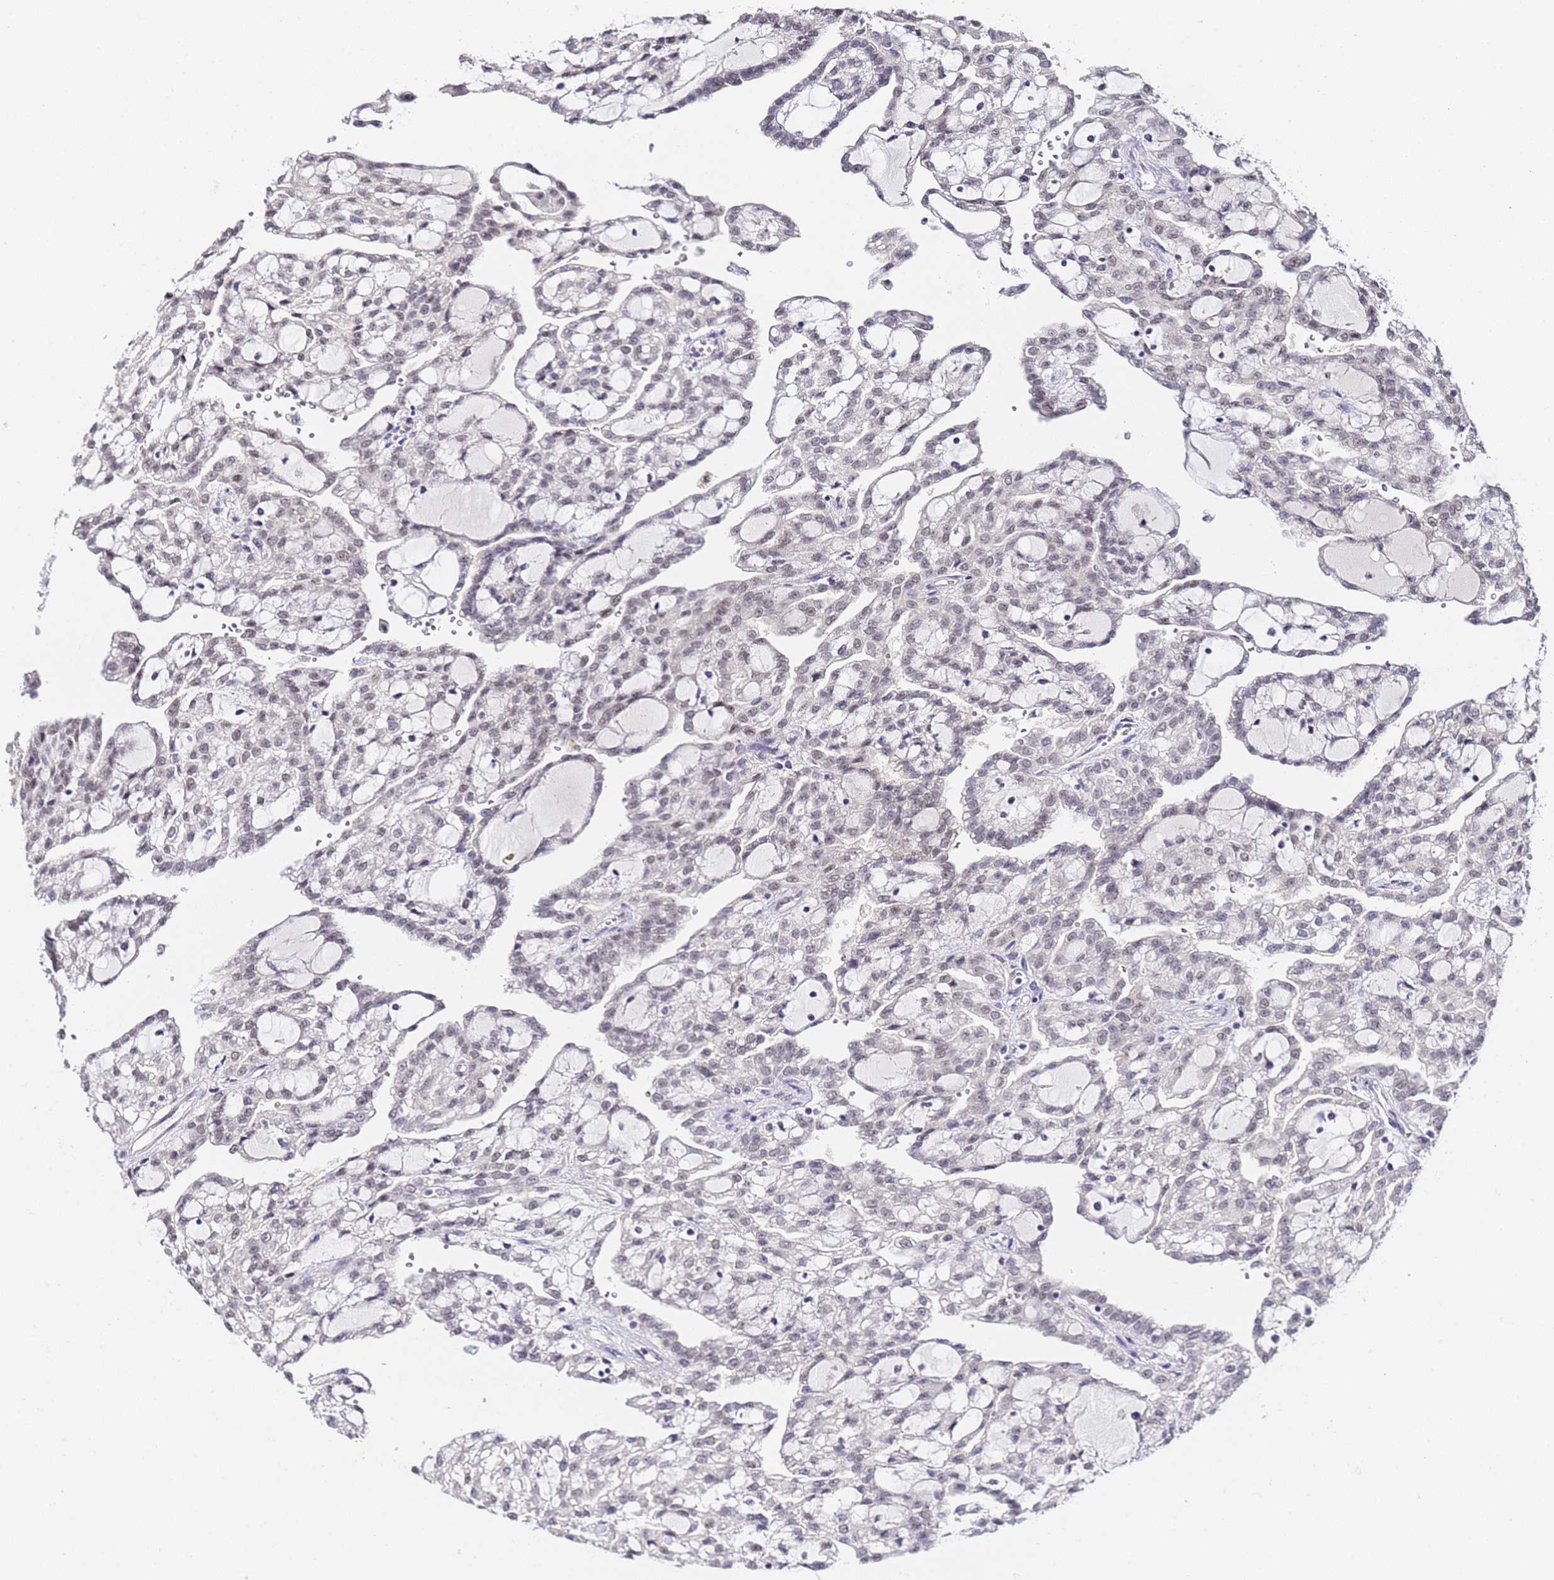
{"staining": {"intensity": "negative", "quantity": "none", "location": "none"}, "tissue": "renal cancer", "cell_type": "Tumor cells", "image_type": "cancer", "snomed": [{"axis": "morphology", "description": "Adenocarcinoma, NOS"}, {"axis": "topography", "description": "Kidney"}], "caption": "Tumor cells are negative for protein expression in human renal adenocarcinoma.", "gene": "LSM3", "patient": {"sex": "male", "age": 63}}